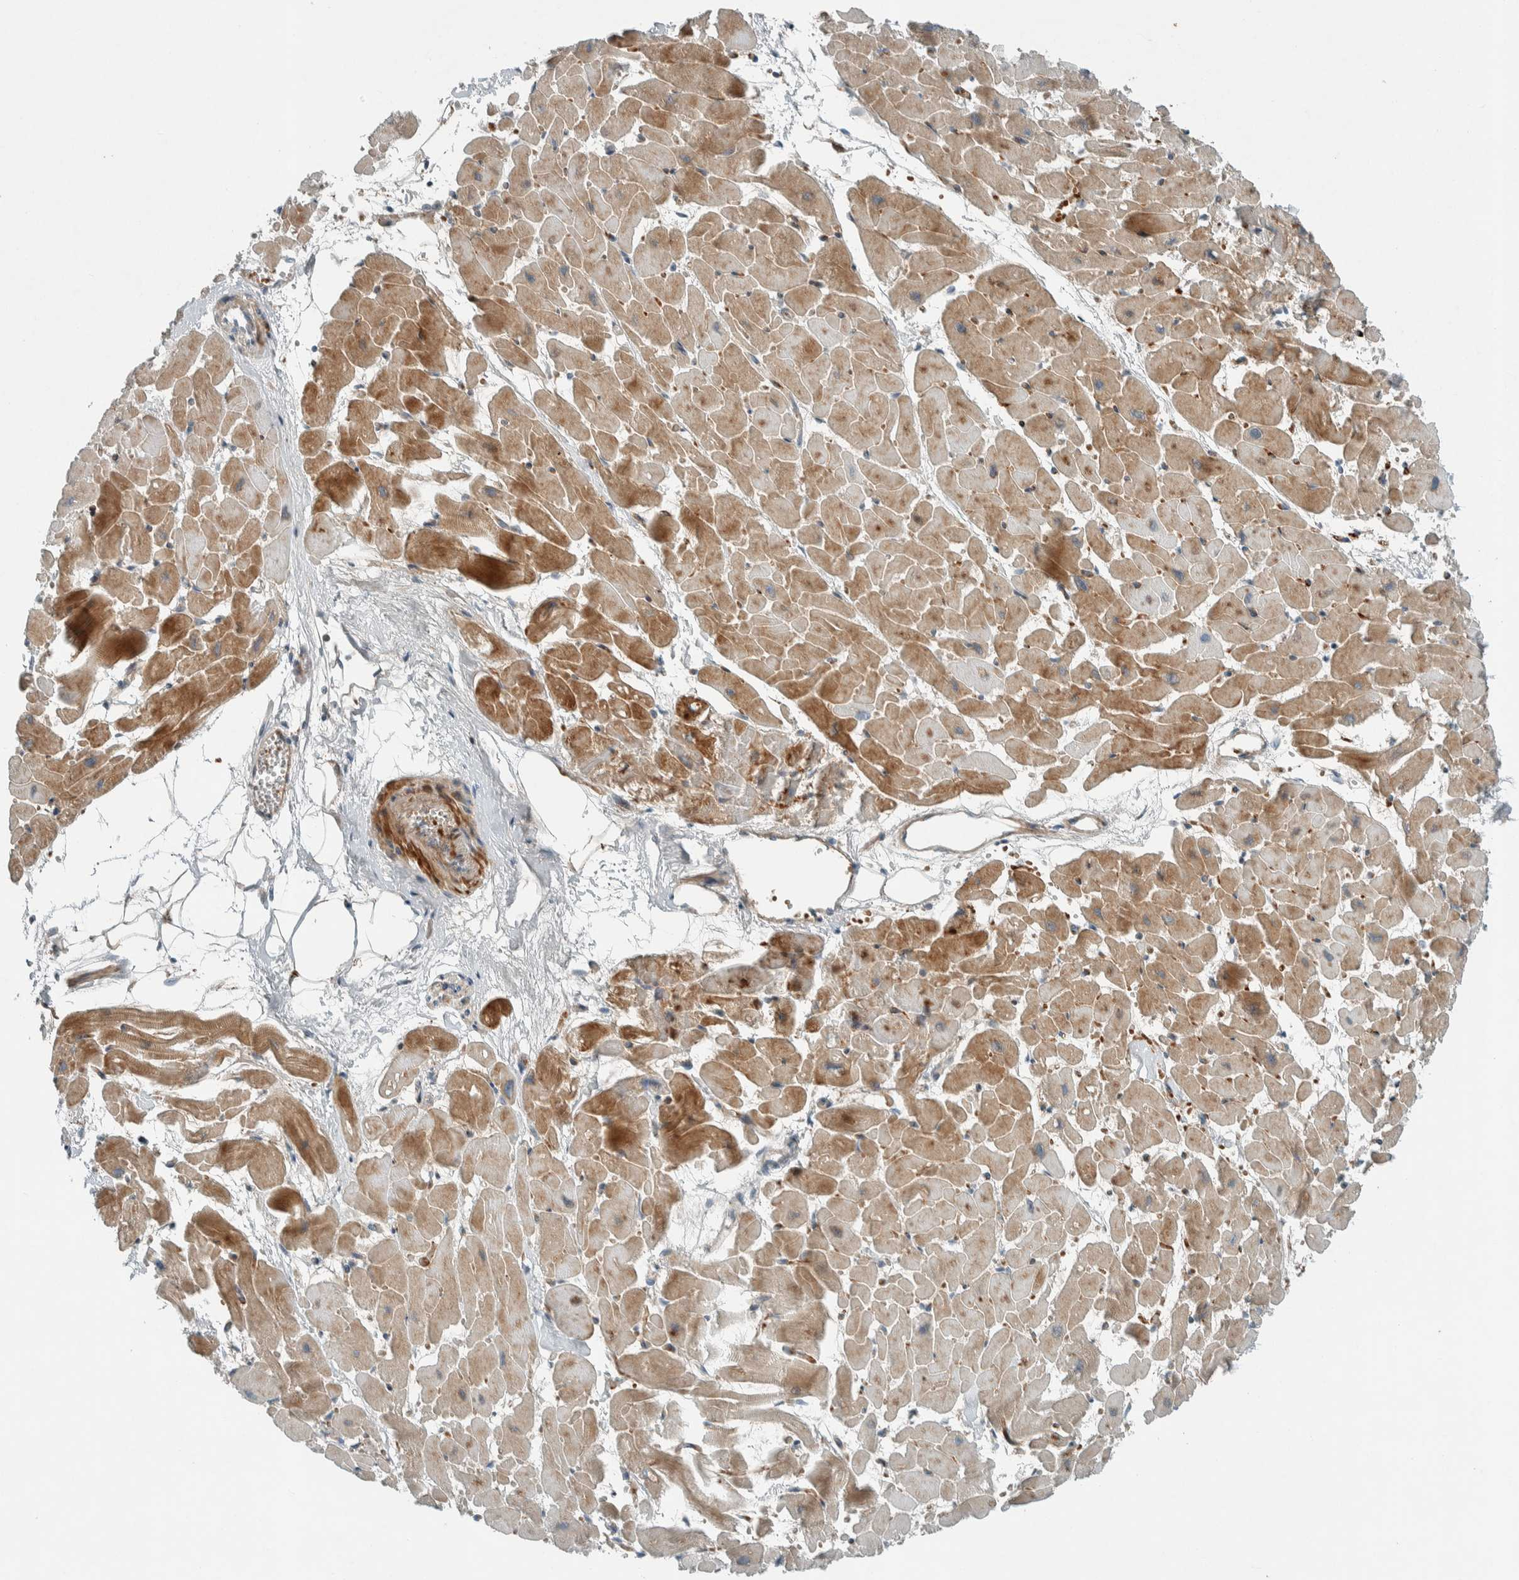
{"staining": {"intensity": "moderate", "quantity": "25%-75%", "location": "cytoplasmic/membranous"}, "tissue": "heart muscle", "cell_type": "Cardiomyocytes", "image_type": "normal", "snomed": [{"axis": "morphology", "description": "Normal tissue, NOS"}, {"axis": "topography", "description": "Heart"}], "caption": "An immunohistochemistry histopathology image of unremarkable tissue is shown. Protein staining in brown labels moderate cytoplasmic/membranous positivity in heart muscle within cardiomyocytes.", "gene": "CERCAM", "patient": {"sex": "female", "age": 19}}